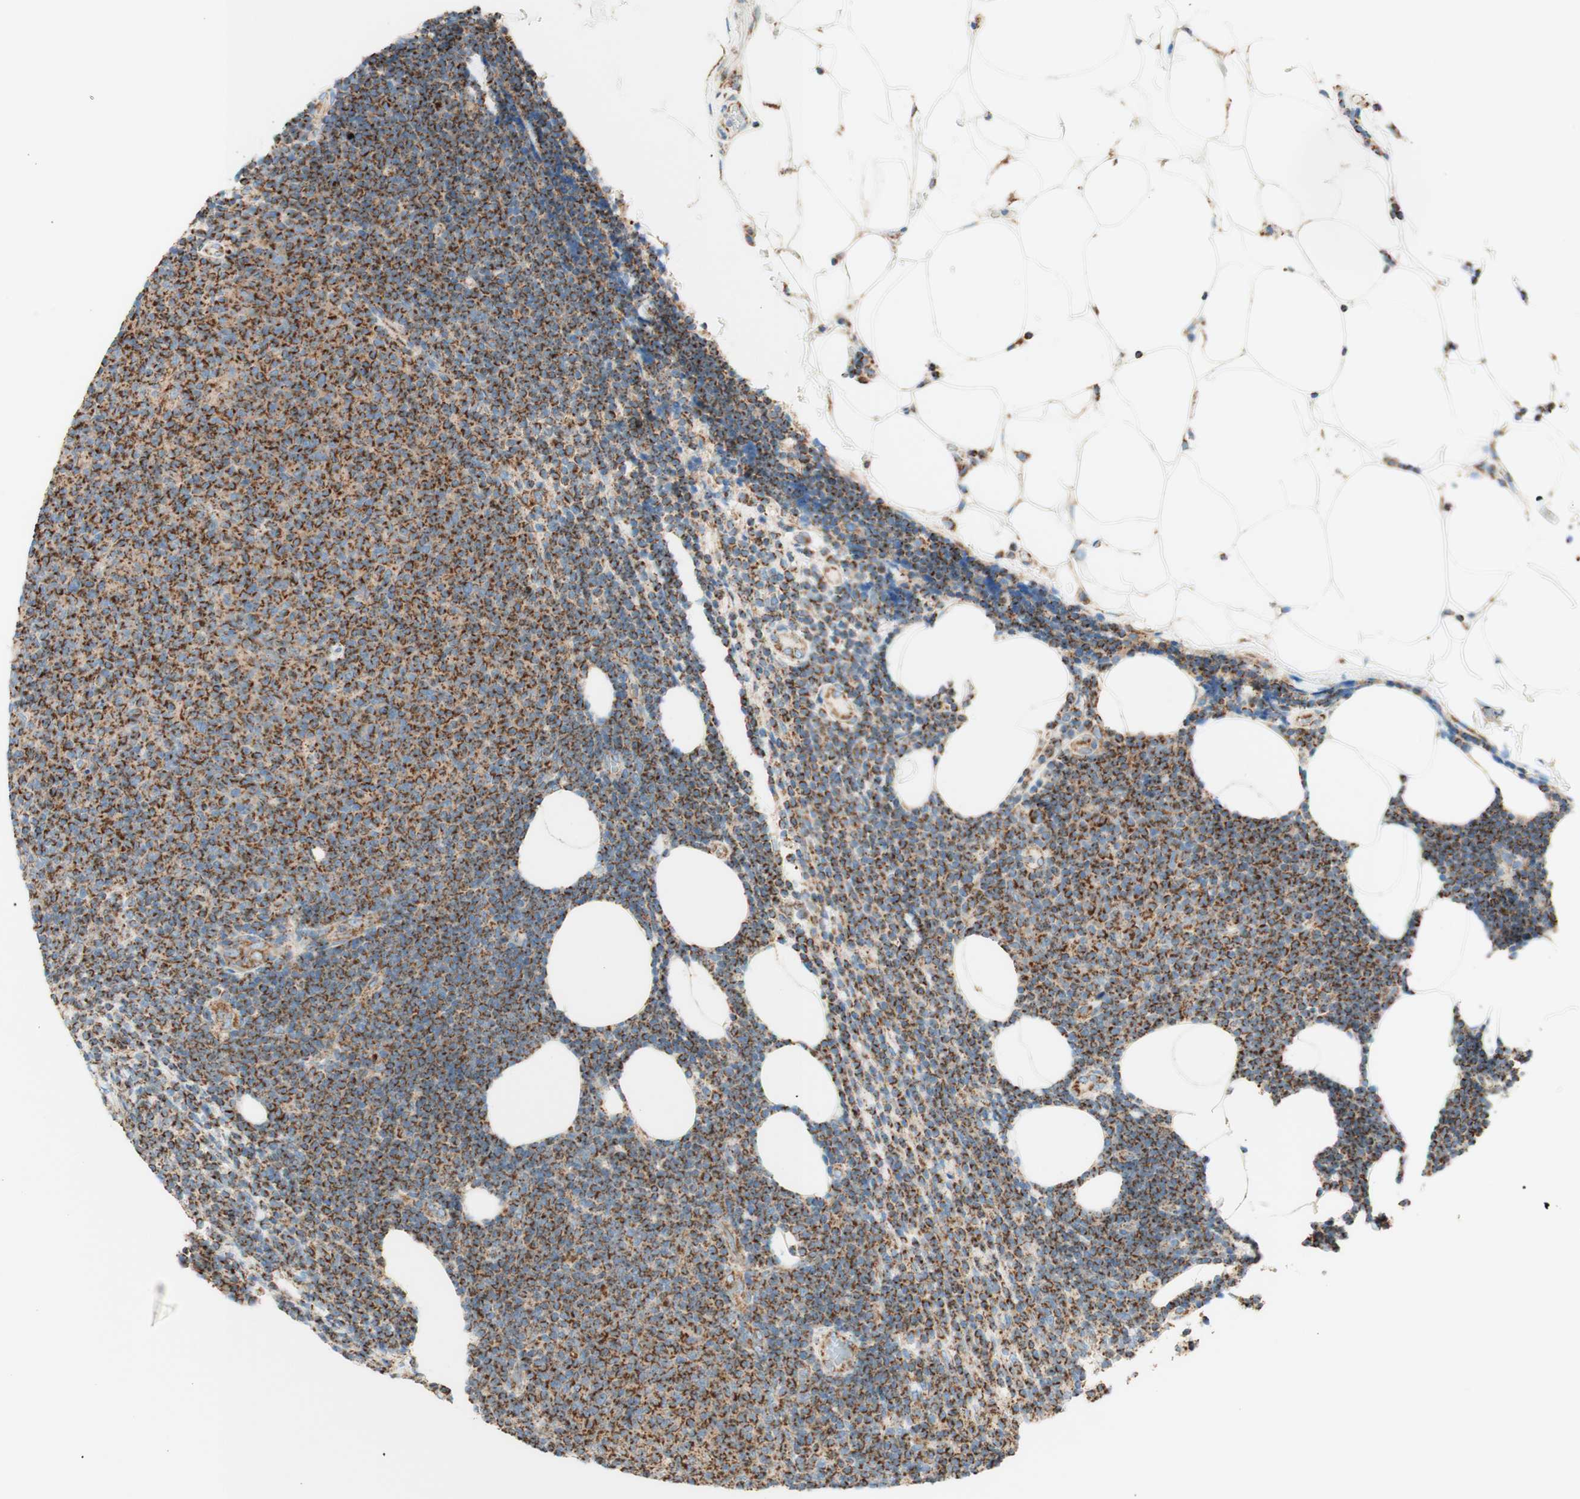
{"staining": {"intensity": "strong", "quantity": ">75%", "location": "cytoplasmic/membranous"}, "tissue": "lymphoma", "cell_type": "Tumor cells", "image_type": "cancer", "snomed": [{"axis": "morphology", "description": "Malignant lymphoma, non-Hodgkin's type, Low grade"}, {"axis": "topography", "description": "Lymph node"}], "caption": "Strong cytoplasmic/membranous positivity for a protein is present in approximately >75% of tumor cells of malignant lymphoma, non-Hodgkin's type (low-grade) using immunohistochemistry.", "gene": "TOMM20", "patient": {"sex": "male", "age": 66}}